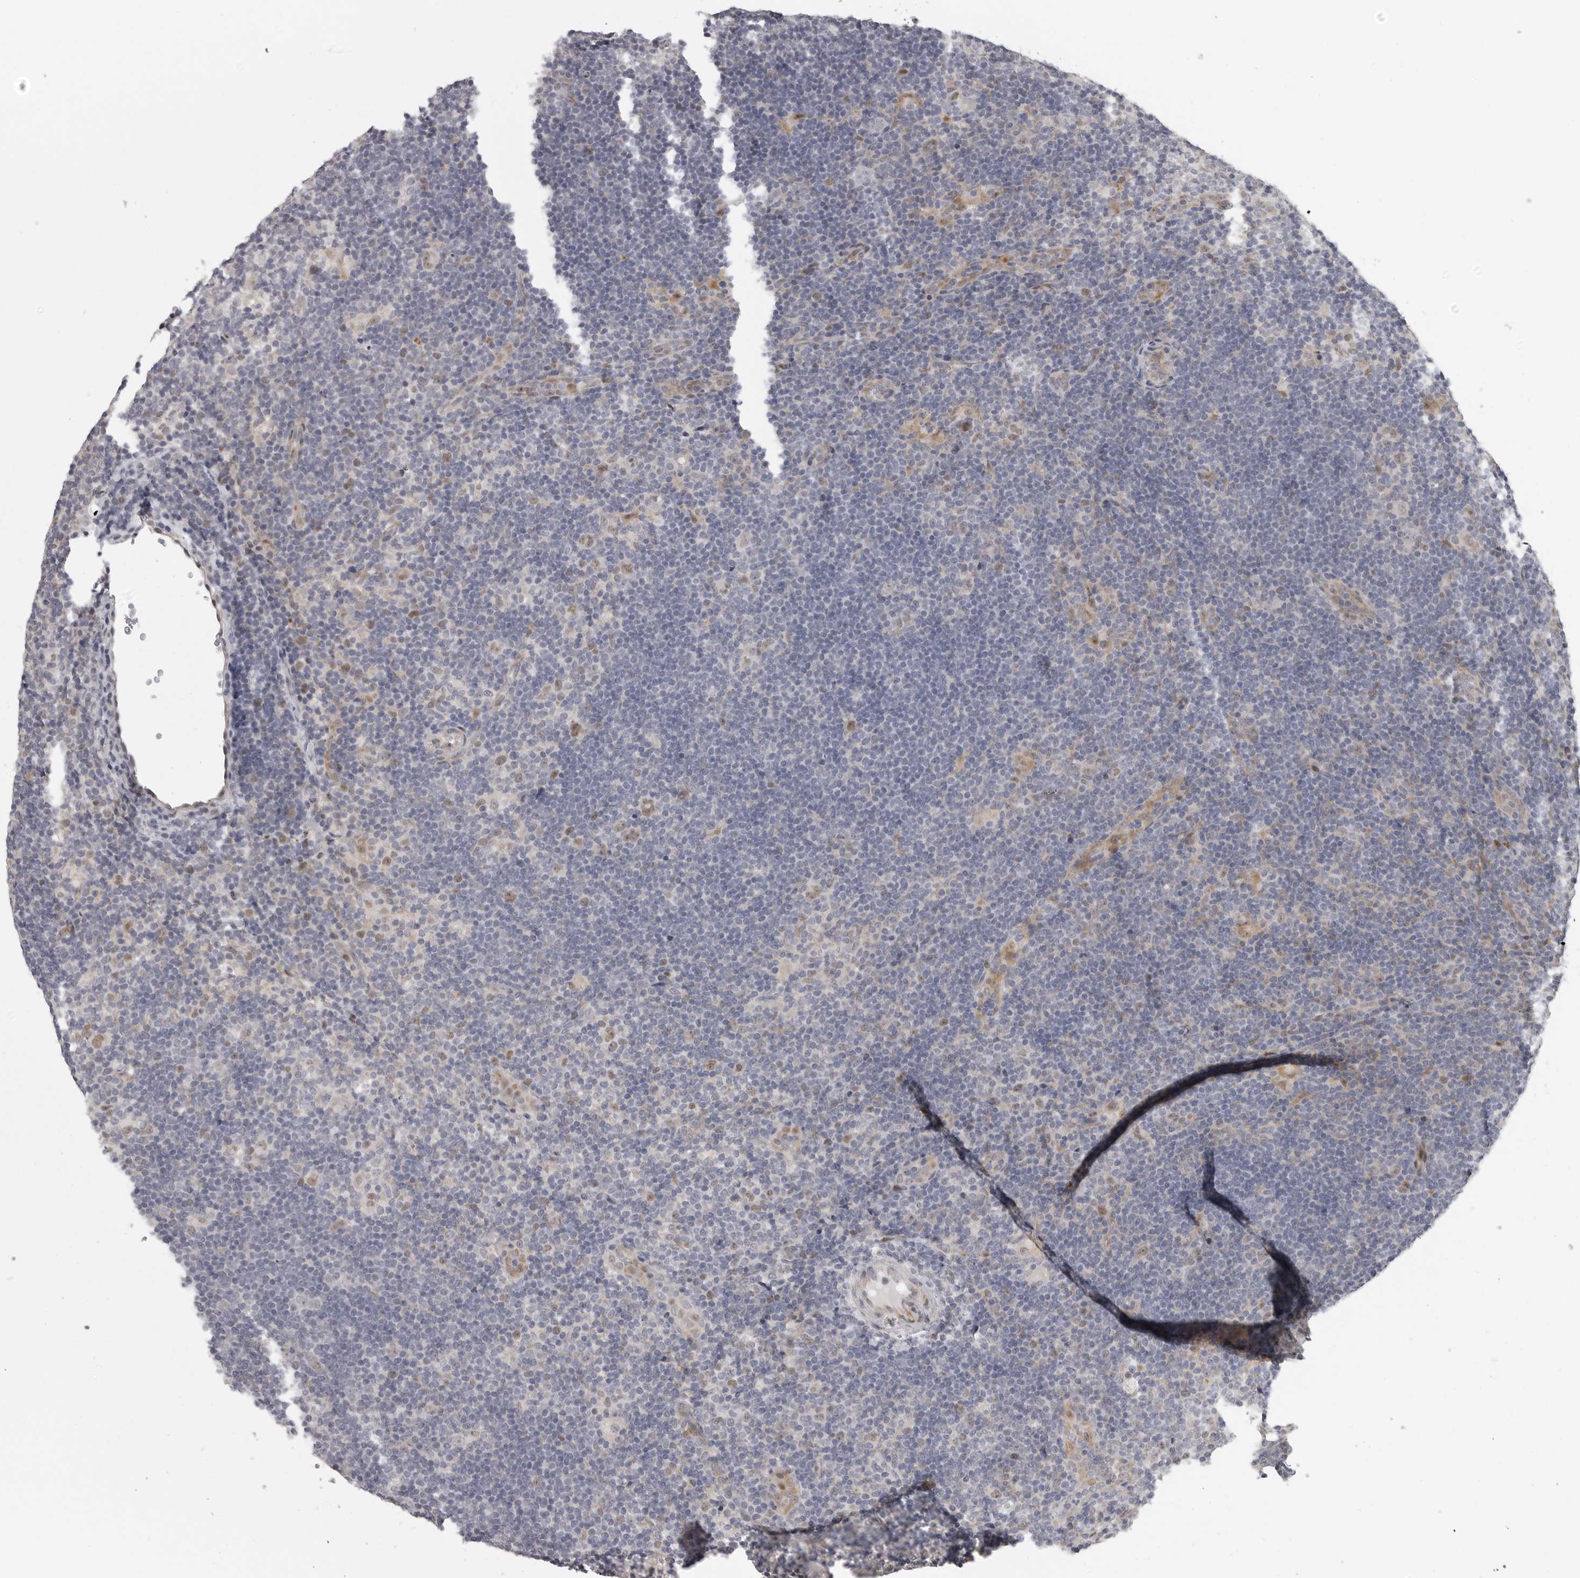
{"staining": {"intensity": "weak", "quantity": ">75%", "location": "nuclear"}, "tissue": "lymphoma", "cell_type": "Tumor cells", "image_type": "cancer", "snomed": [{"axis": "morphology", "description": "Hodgkin's disease, NOS"}, {"axis": "topography", "description": "Lymph node"}], "caption": "The photomicrograph exhibits a brown stain indicating the presence of a protein in the nuclear of tumor cells in Hodgkin's disease.", "gene": "POLE2", "patient": {"sex": "female", "age": 57}}